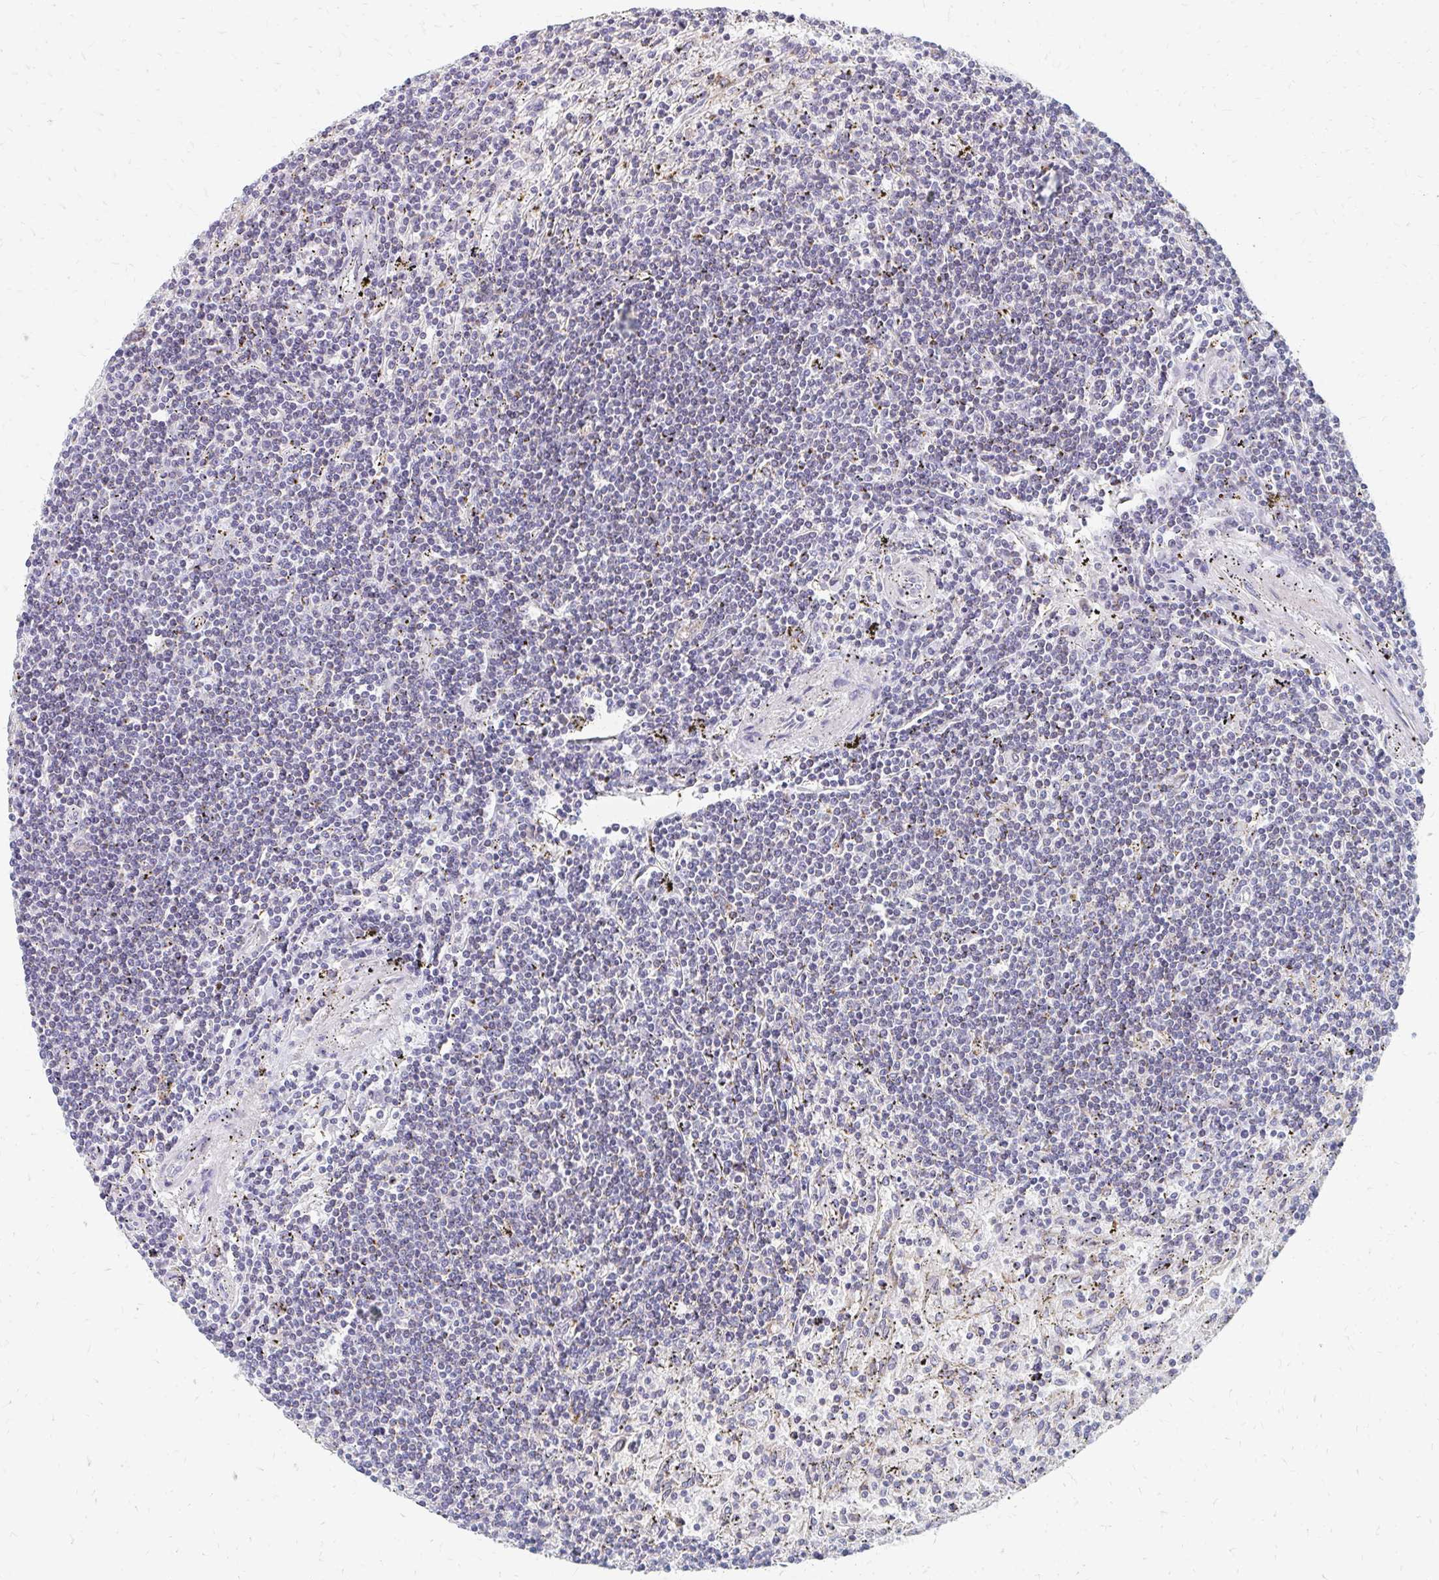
{"staining": {"intensity": "negative", "quantity": "none", "location": "none"}, "tissue": "lymphoma", "cell_type": "Tumor cells", "image_type": "cancer", "snomed": [{"axis": "morphology", "description": "Malignant lymphoma, non-Hodgkin's type, Low grade"}, {"axis": "topography", "description": "Spleen"}], "caption": "The micrograph displays no significant positivity in tumor cells of malignant lymphoma, non-Hodgkin's type (low-grade).", "gene": "OR10V1", "patient": {"sex": "male", "age": 76}}